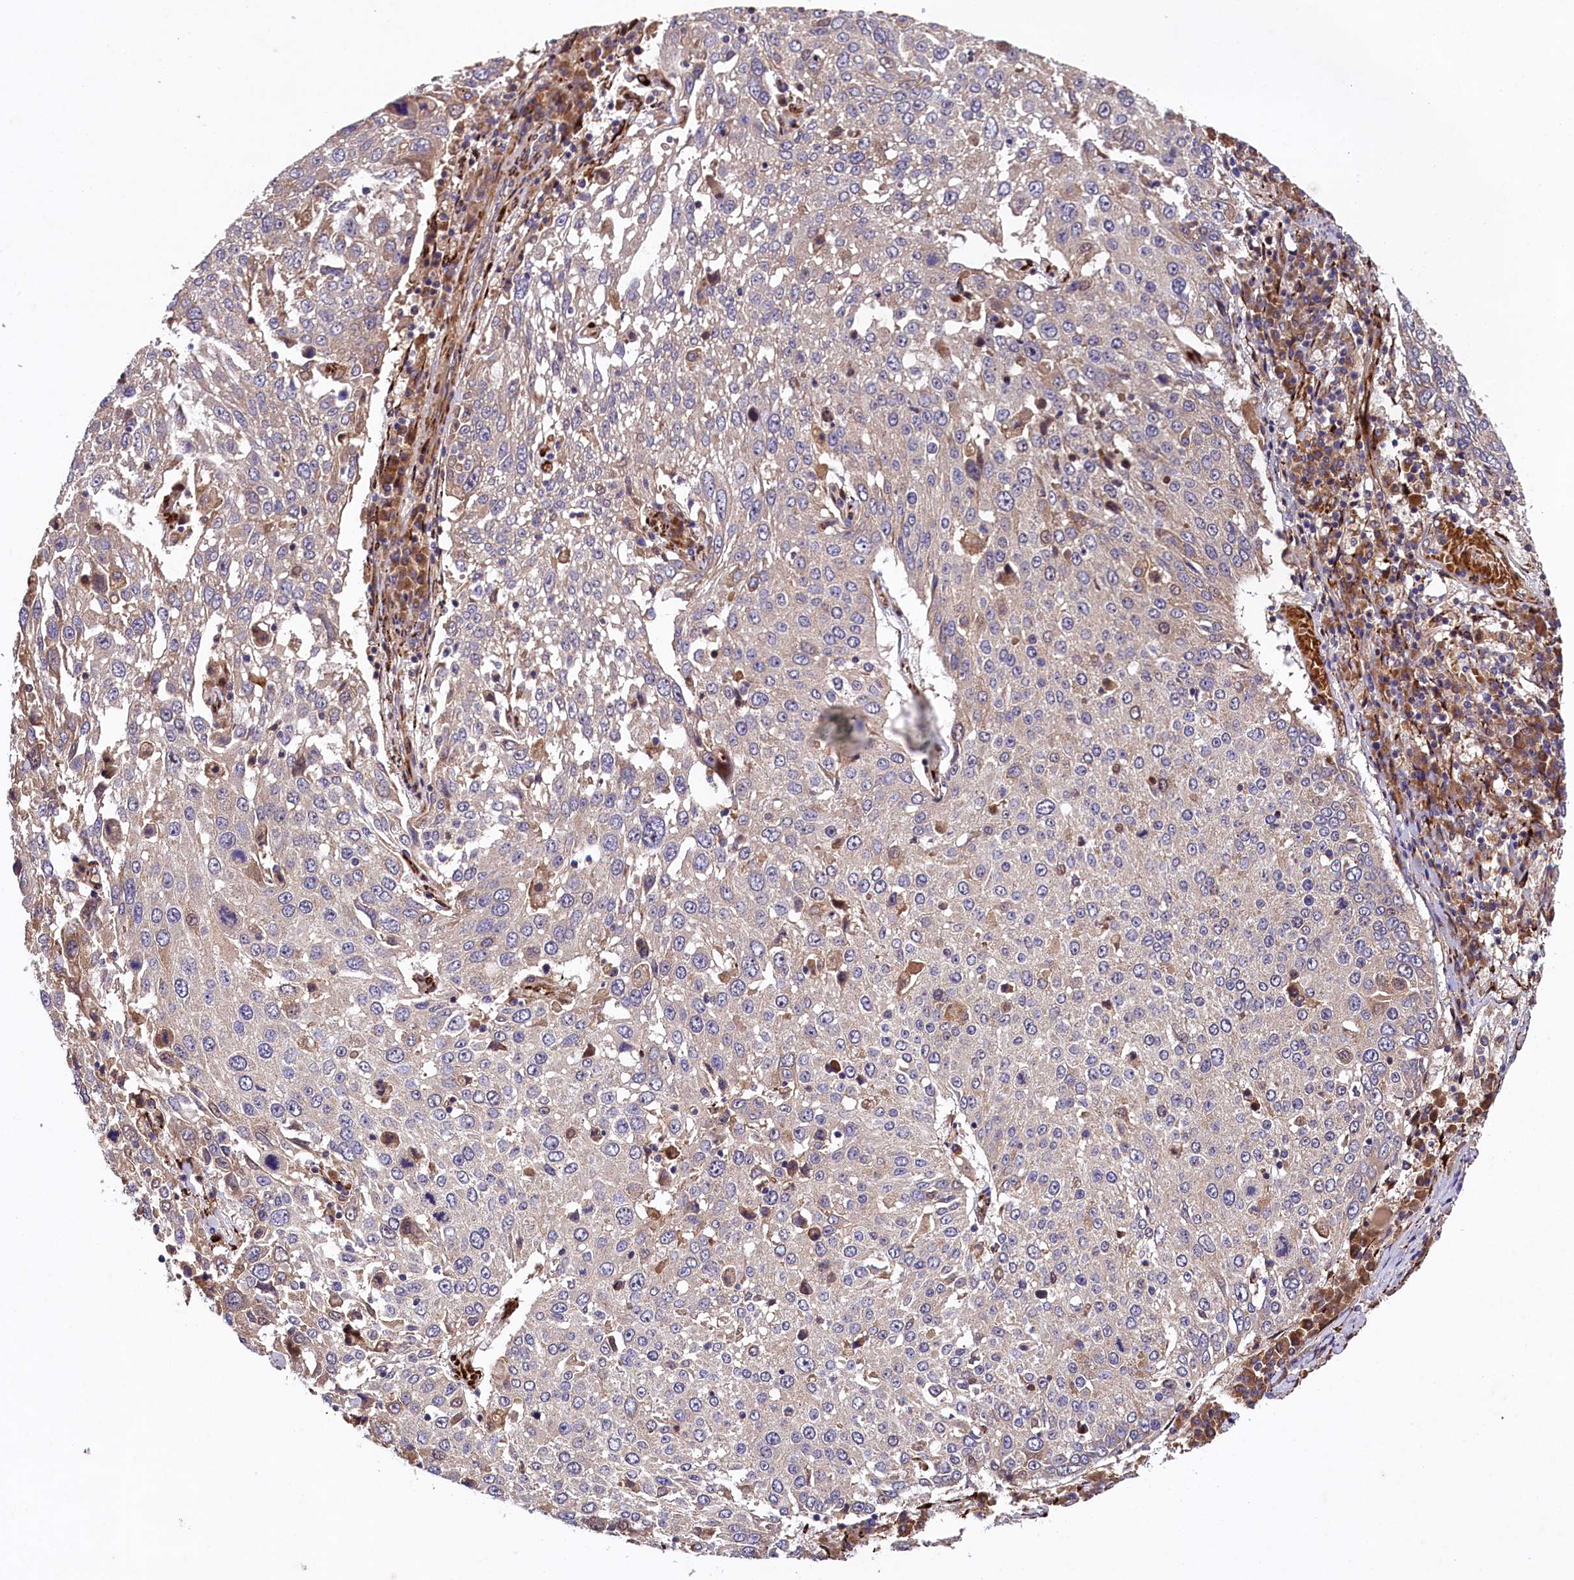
{"staining": {"intensity": "weak", "quantity": "<25%", "location": "cytoplasmic/membranous"}, "tissue": "lung cancer", "cell_type": "Tumor cells", "image_type": "cancer", "snomed": [{"axis": "morphology", "description": "Squamous cell carcinoma, NOS"}, {"axis": "topography", "description": "Lung"}], "caption": "IHC photomicrograph of neoplastic tissue: lung cancer stained with DAB reveals no significant protein expression in tumor cells.", "gene": "ARRDC4", "patient": {"sex": "male", "age": 65}}